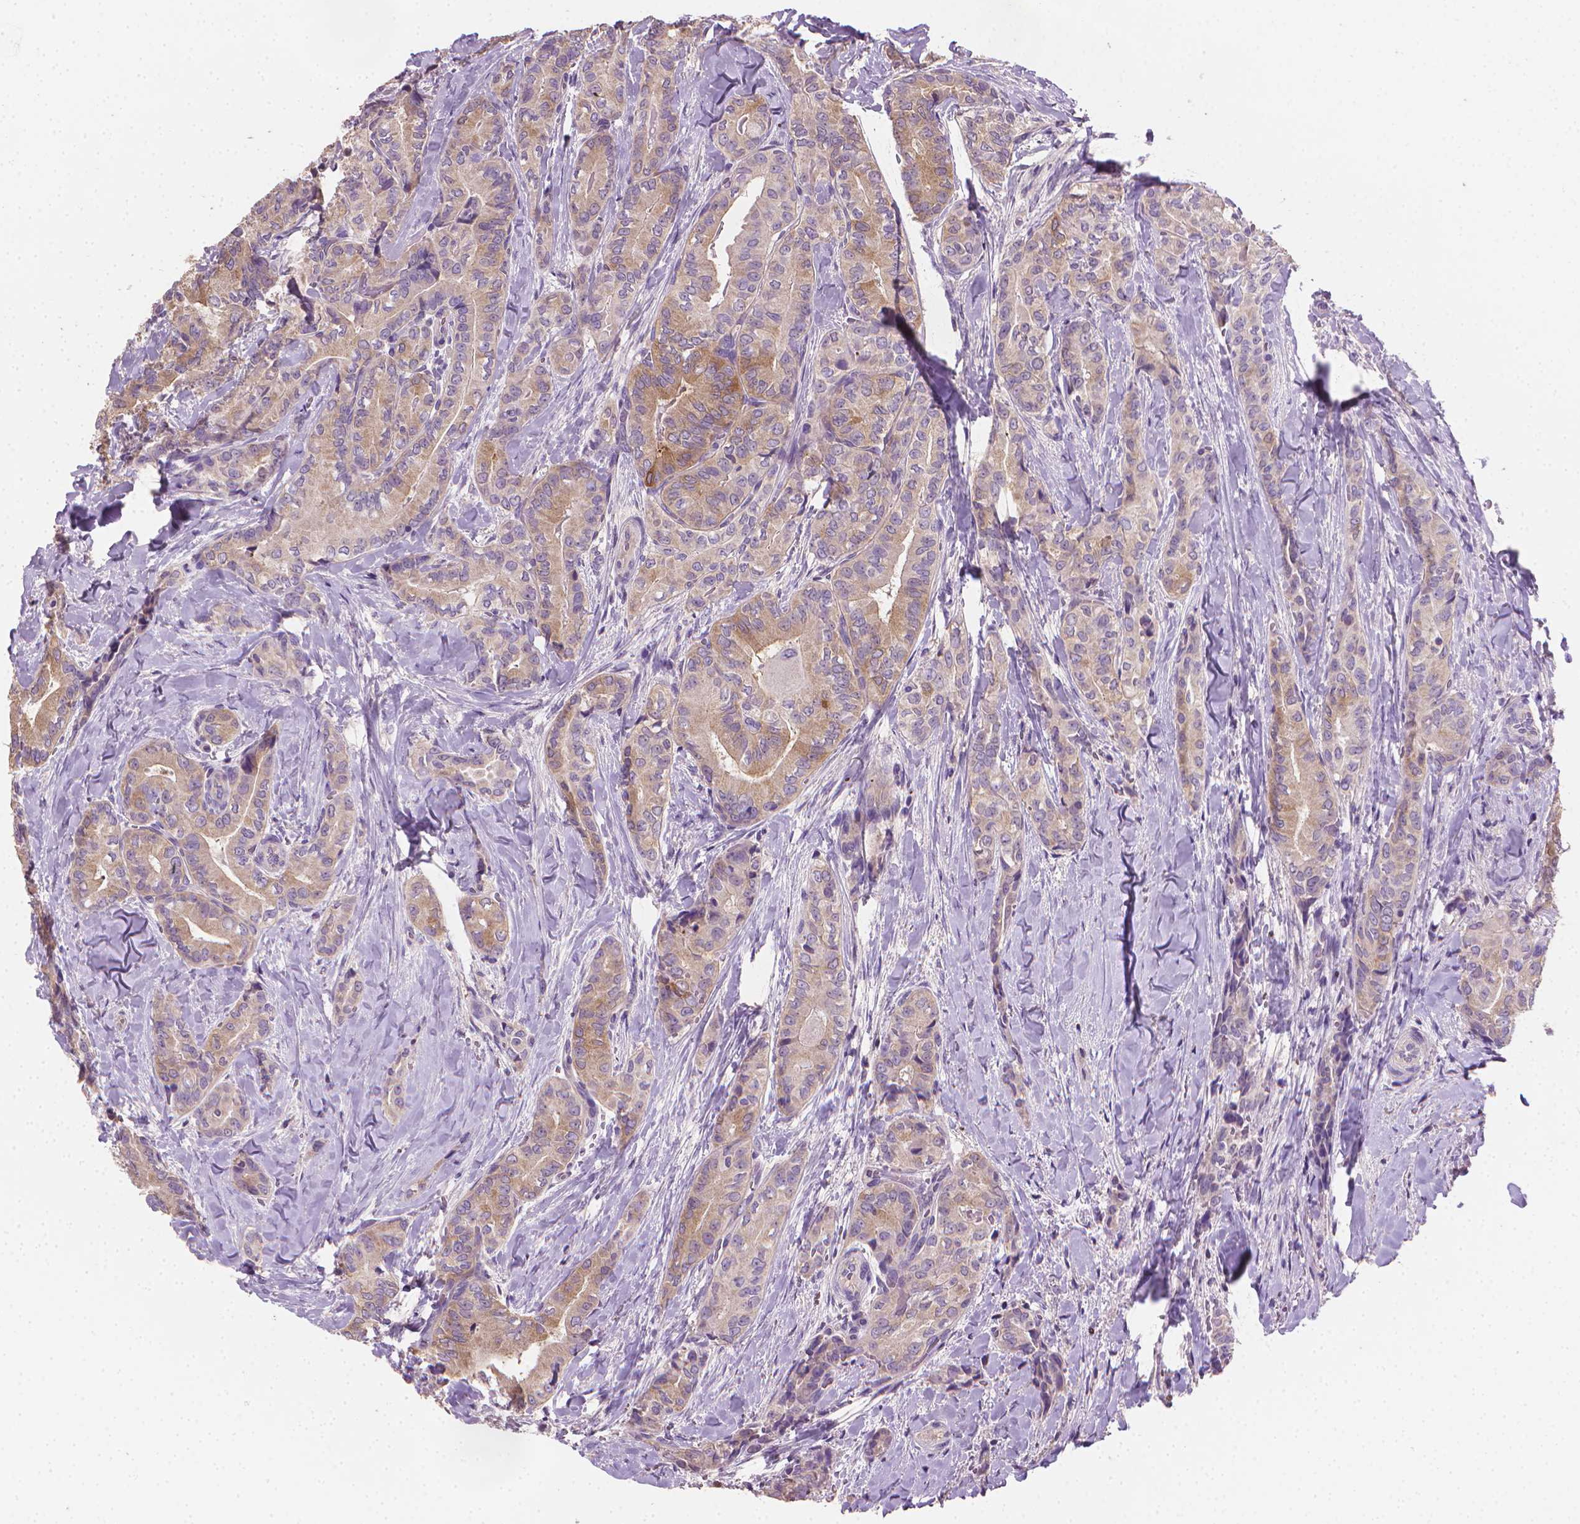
{"staining": {"intensity": "weak", "quantity": "25%-75%", "location": "cytoplasmic/membranous"}, "tissue": "thyroid cancer", "cell_type": "Tumor cells", "image_type": "cancer", "snomed": [{"axis": "morphology", "description": "Papillary adenocarcinoma, NOS"}, {"axis": "topography", "description": "Thyroid gland"}], "caption": "Approximately 25%-75% of tumor cells in papillary adenocarcinoma (thyroid) show weak cytoplasmic/membranous protein expression as visualized by brown immunohistochemical staining.", "gene": "CATIP", "patient": {"sex": "male", "age": 61}}